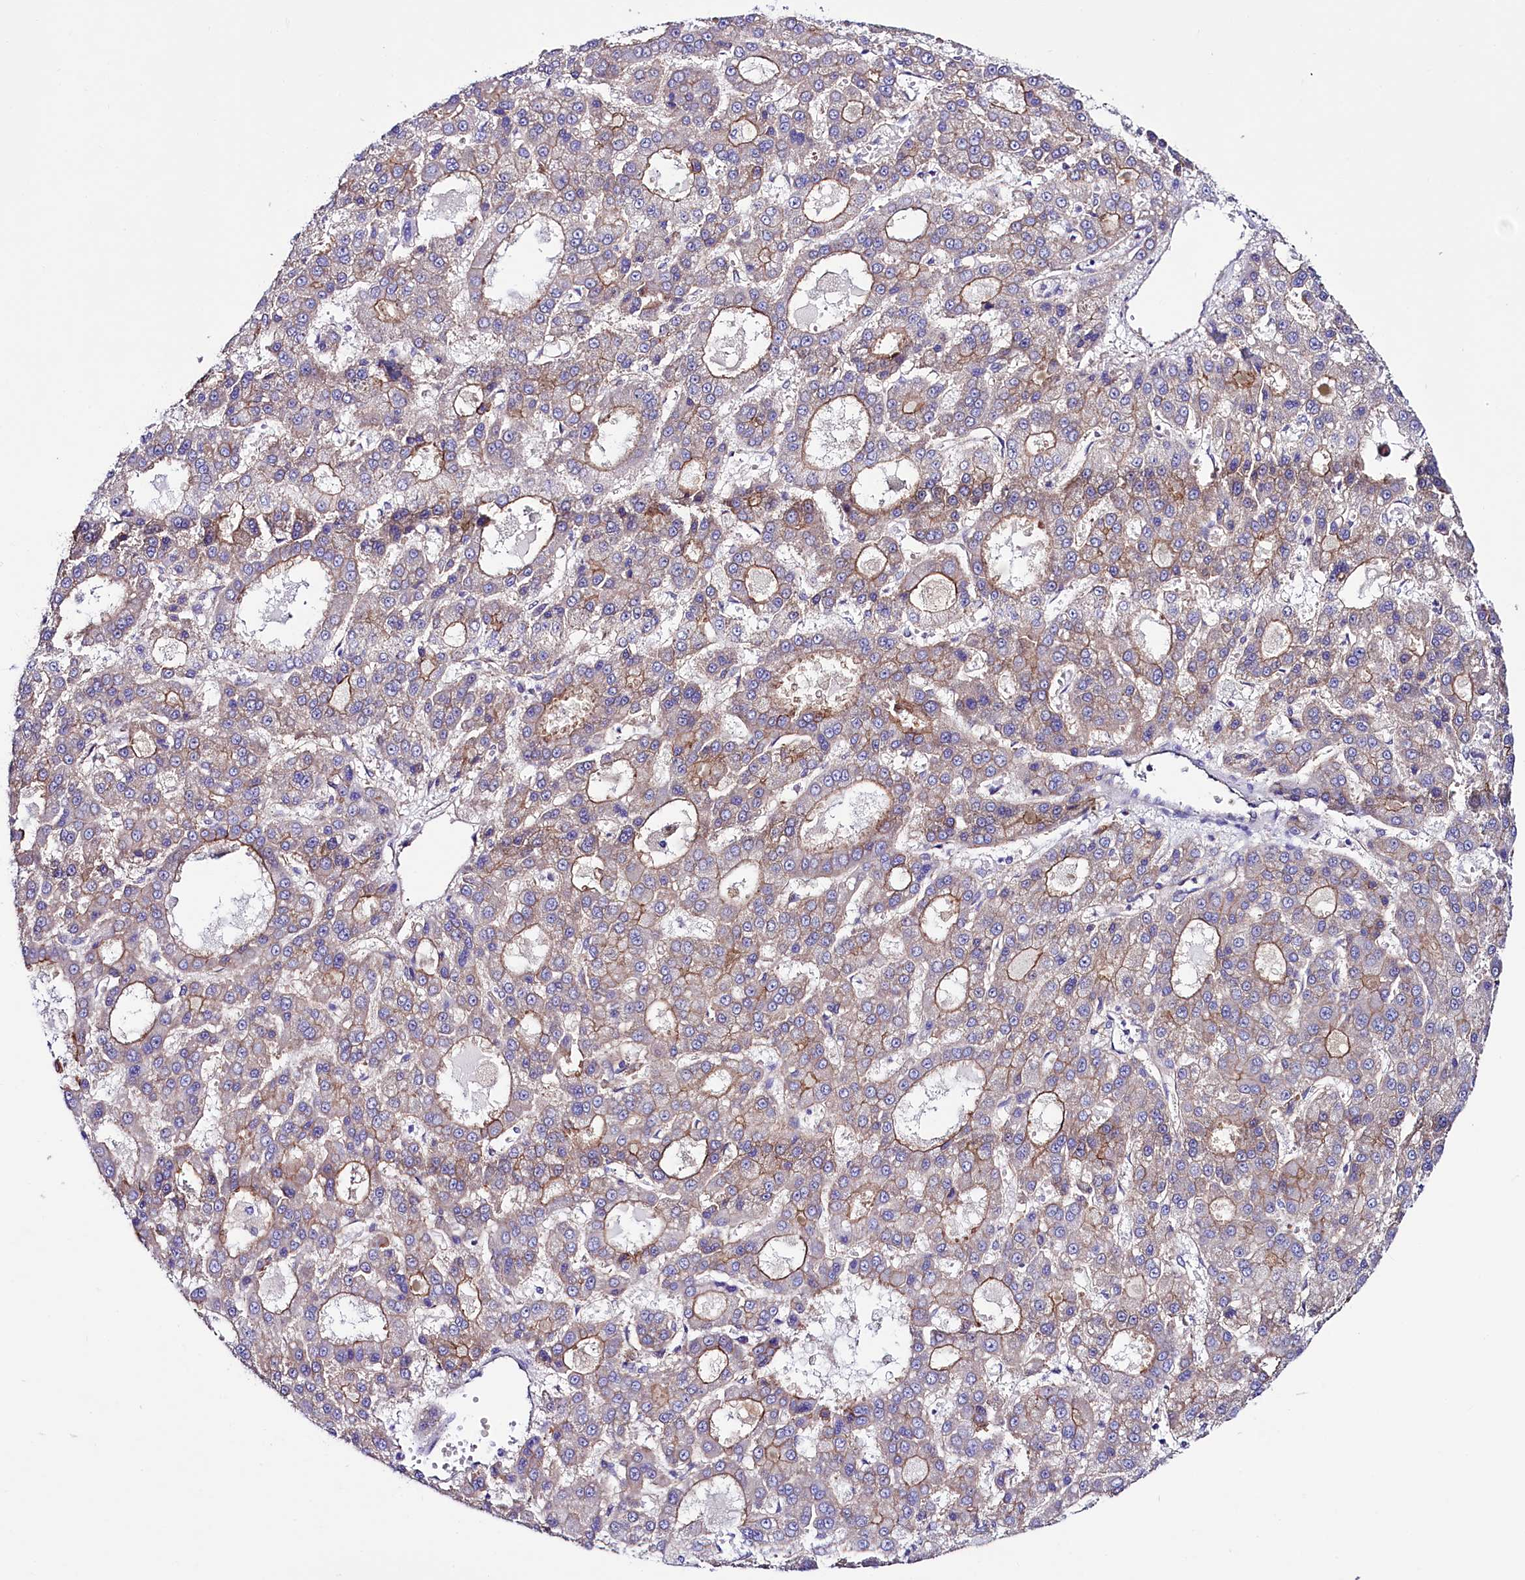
{"staining": {"intensity": "moderate", "quantity": "25%-75%", "location": "cytoplasmic/membranous"}, "tissue": "liver cancer", "cell_type": "Tumor cells", "image_type": "cancer", "snomed": [{"axis": "morphology", "description": "Carcinoma, Hepatocellular, NOS"}, {"axis": "topography", "description": "Liver"}], "caption": "Immunohistochemical staining of liver cancer (hepatocellular carcinoma) exhibits moderate cytoplasmic/membranous protein positivity in about 25%-75% of tumor cells.", "gene": "SLF1", "patient": {"sex": "male", "age": 70}}